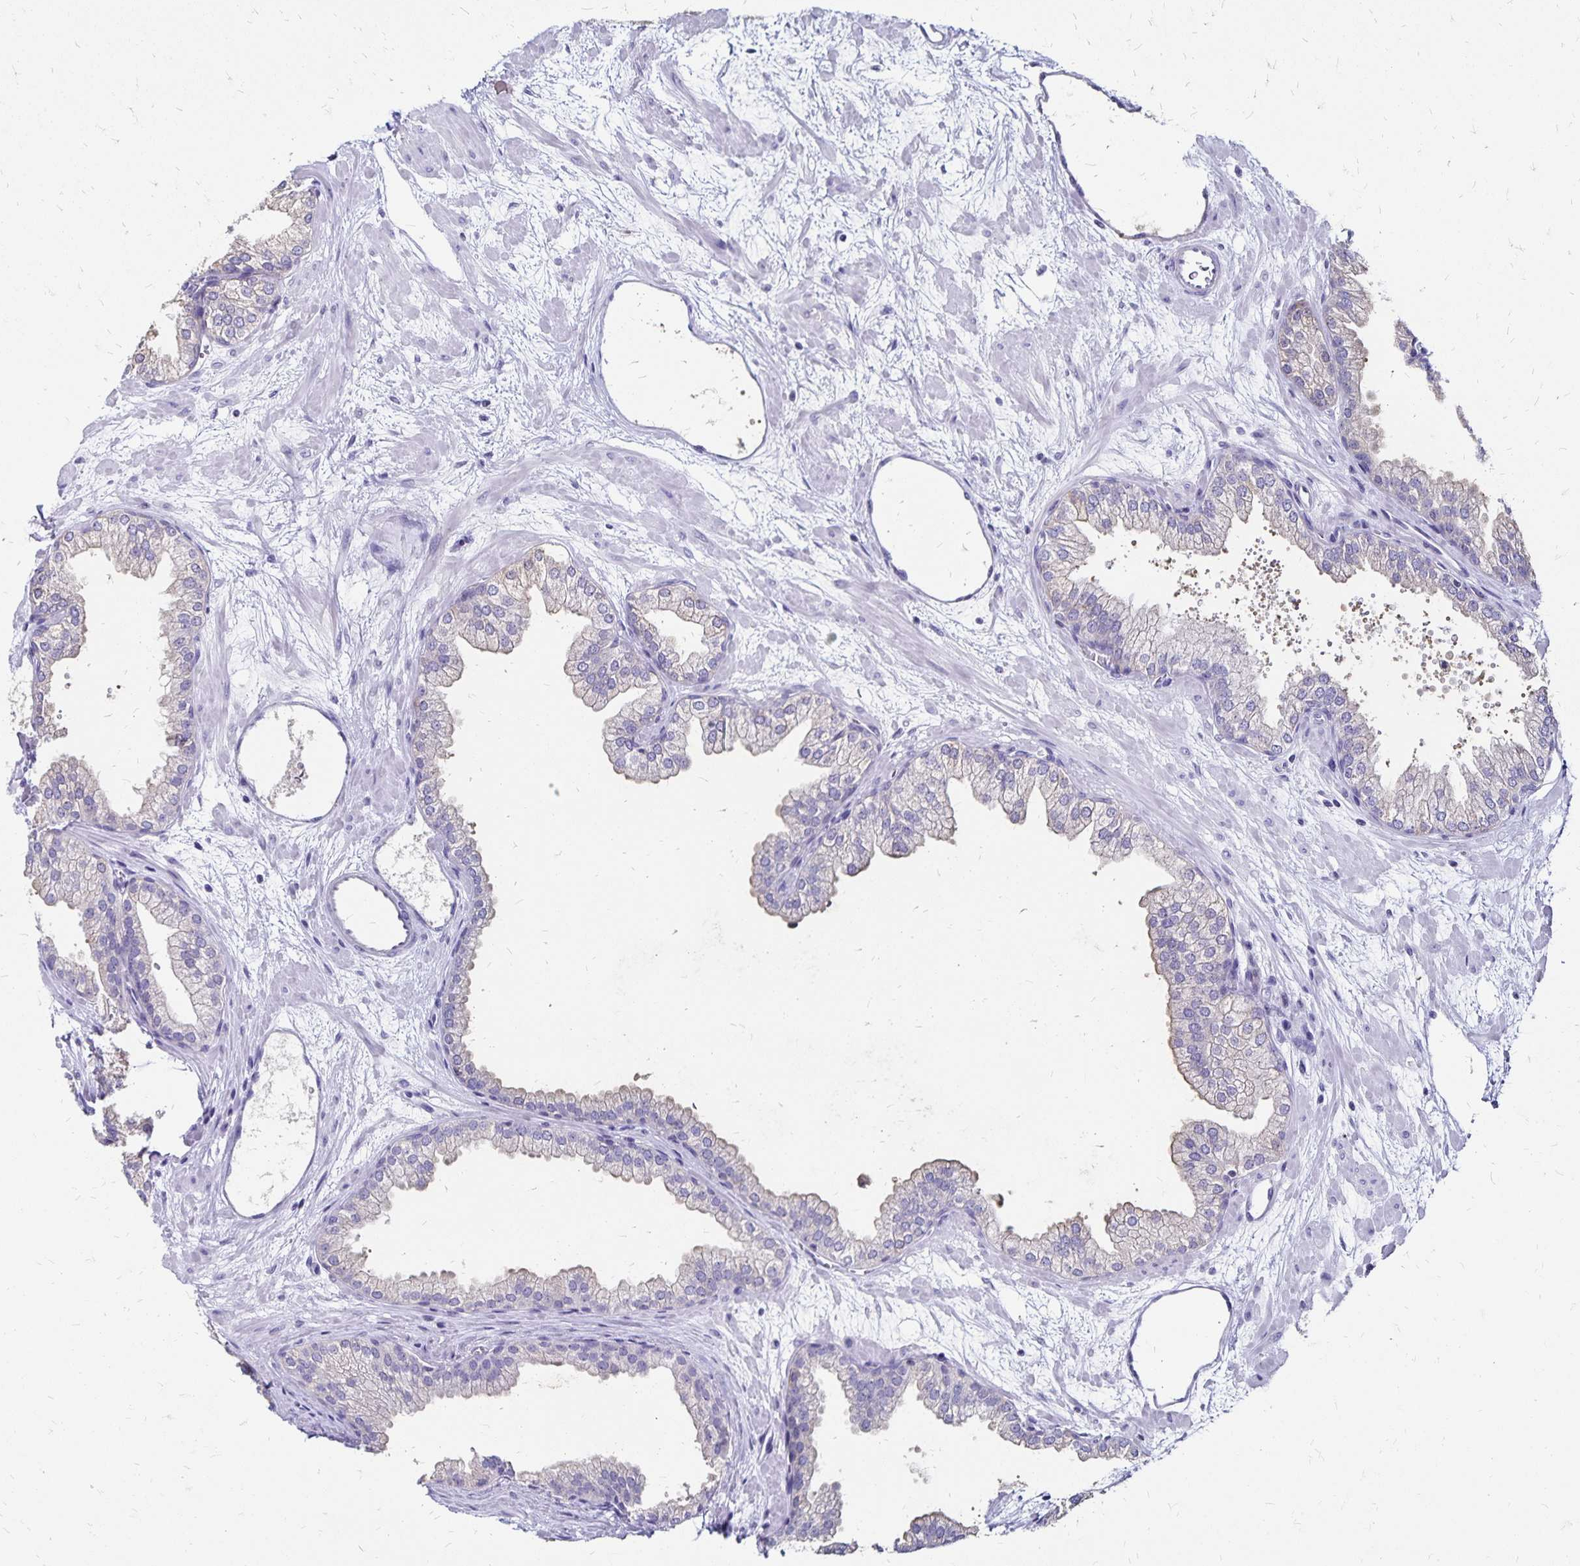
{"staining": {"intensity": "negative", "quantity": "none", "location": "none"}, "tissue": "prostate", "cell_type": "Glandular cells", "image_type": "normal", "snomed": [{"axis": "morphology", "description": "Normal tissue, NOS"}, {"axis": "topography", "description": "Prostate"}], "caption": "Prostate stained for a protein using immunohistochemistry exhibits no positivity glandular cells.", "gene": "IKZF1", "patient": {"sex": "male", "age": 37}}